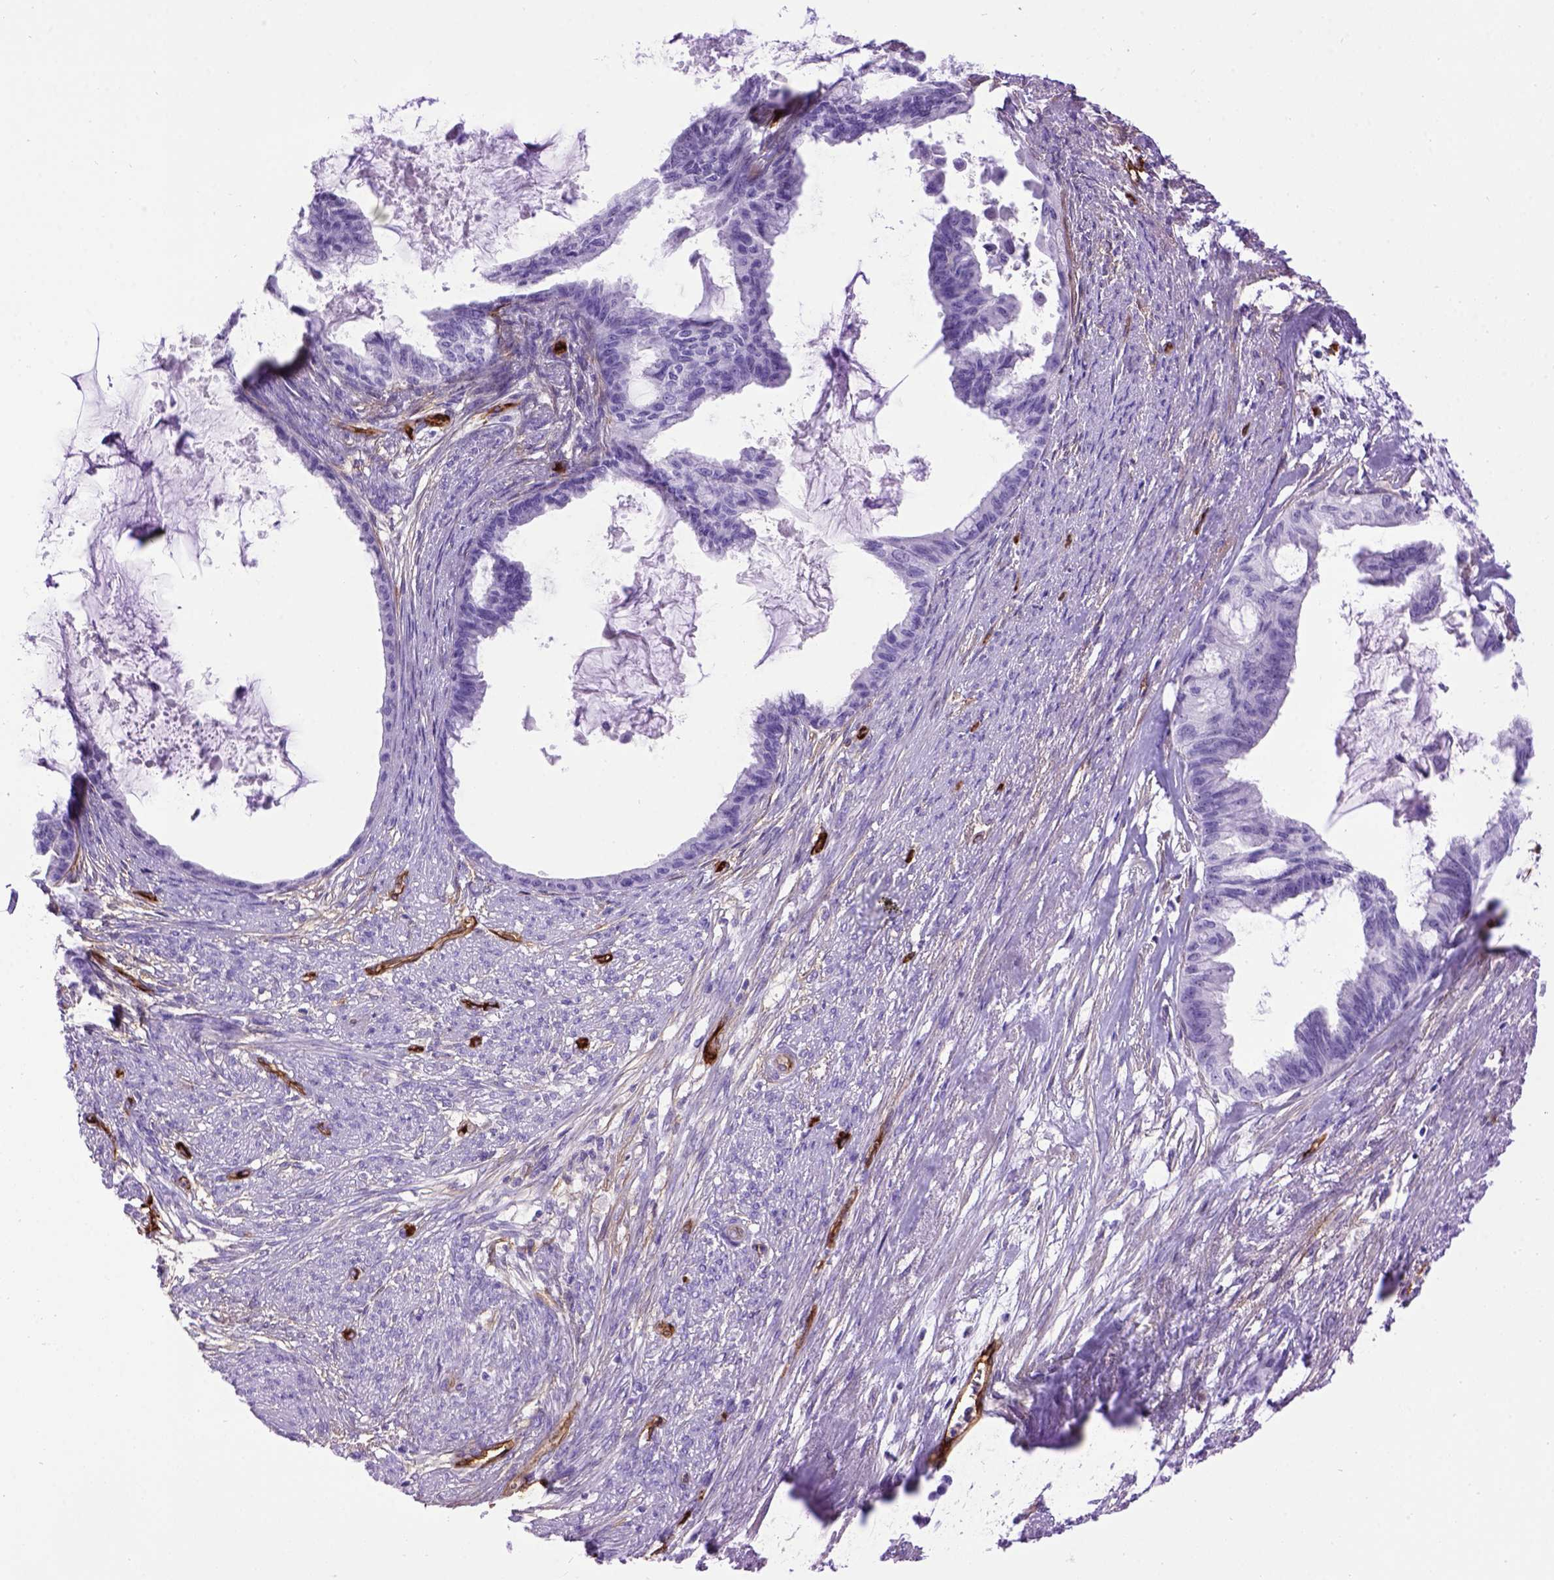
{"staining": {"intensity": "negative", "quantity": "none", "location": "none"}, "tissue": "endometrial cancer", "cell_type": "Tumor cells", "image_type": "cancer", "snomed": [{"axis": "morphology", "description": "Adenocarcinoma, NOS"}, {"axis": "topography", "description": "Endometrium"}], "caption": "The image displays no significant positivity in tumor cells of endometrial cancer (adenocarcinoma). Nuclei are stained in blue.", "gene": "ENG", "patient": {"sex": "female", "age": 86}}